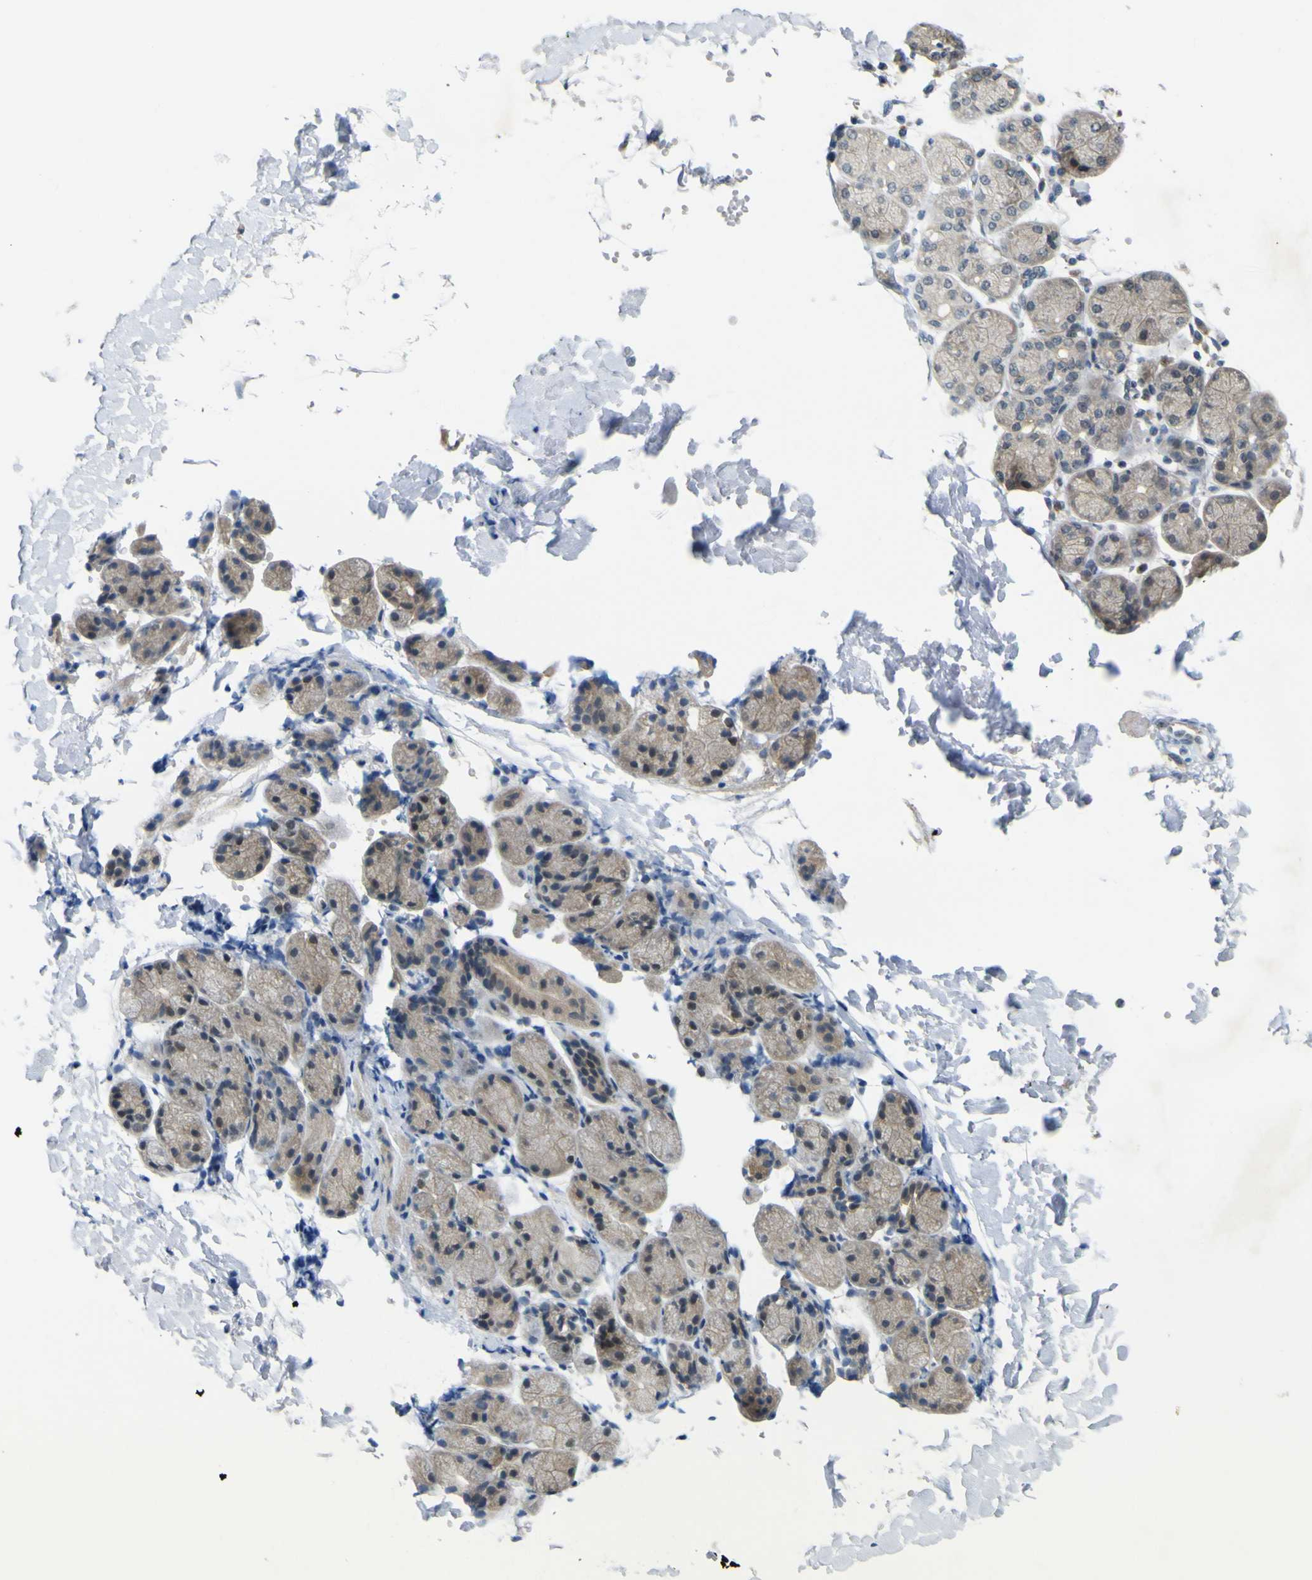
{"staining": {"intensity": "weak", "quantity": ">75%", "location": "cytoplasmic/membranous"}, "tissue": "salivary gland", "cell_type": "Glandular cells", "image_type": "normal", "snomed": [{"axis": "morphology", "description": "Normal tissue, NOS"}, {"axis": "topography", "description": "Salivary gland"}], "caption": "This photomicrograph demonstrates immunohistochemistry staining of unremarkable human salivary gland, with low weak cytoplasmic/membranous expression in approximately >75% of glandular cells.", "gene": "IGF2R", "patient": {"sex": "female", "age": 24}}